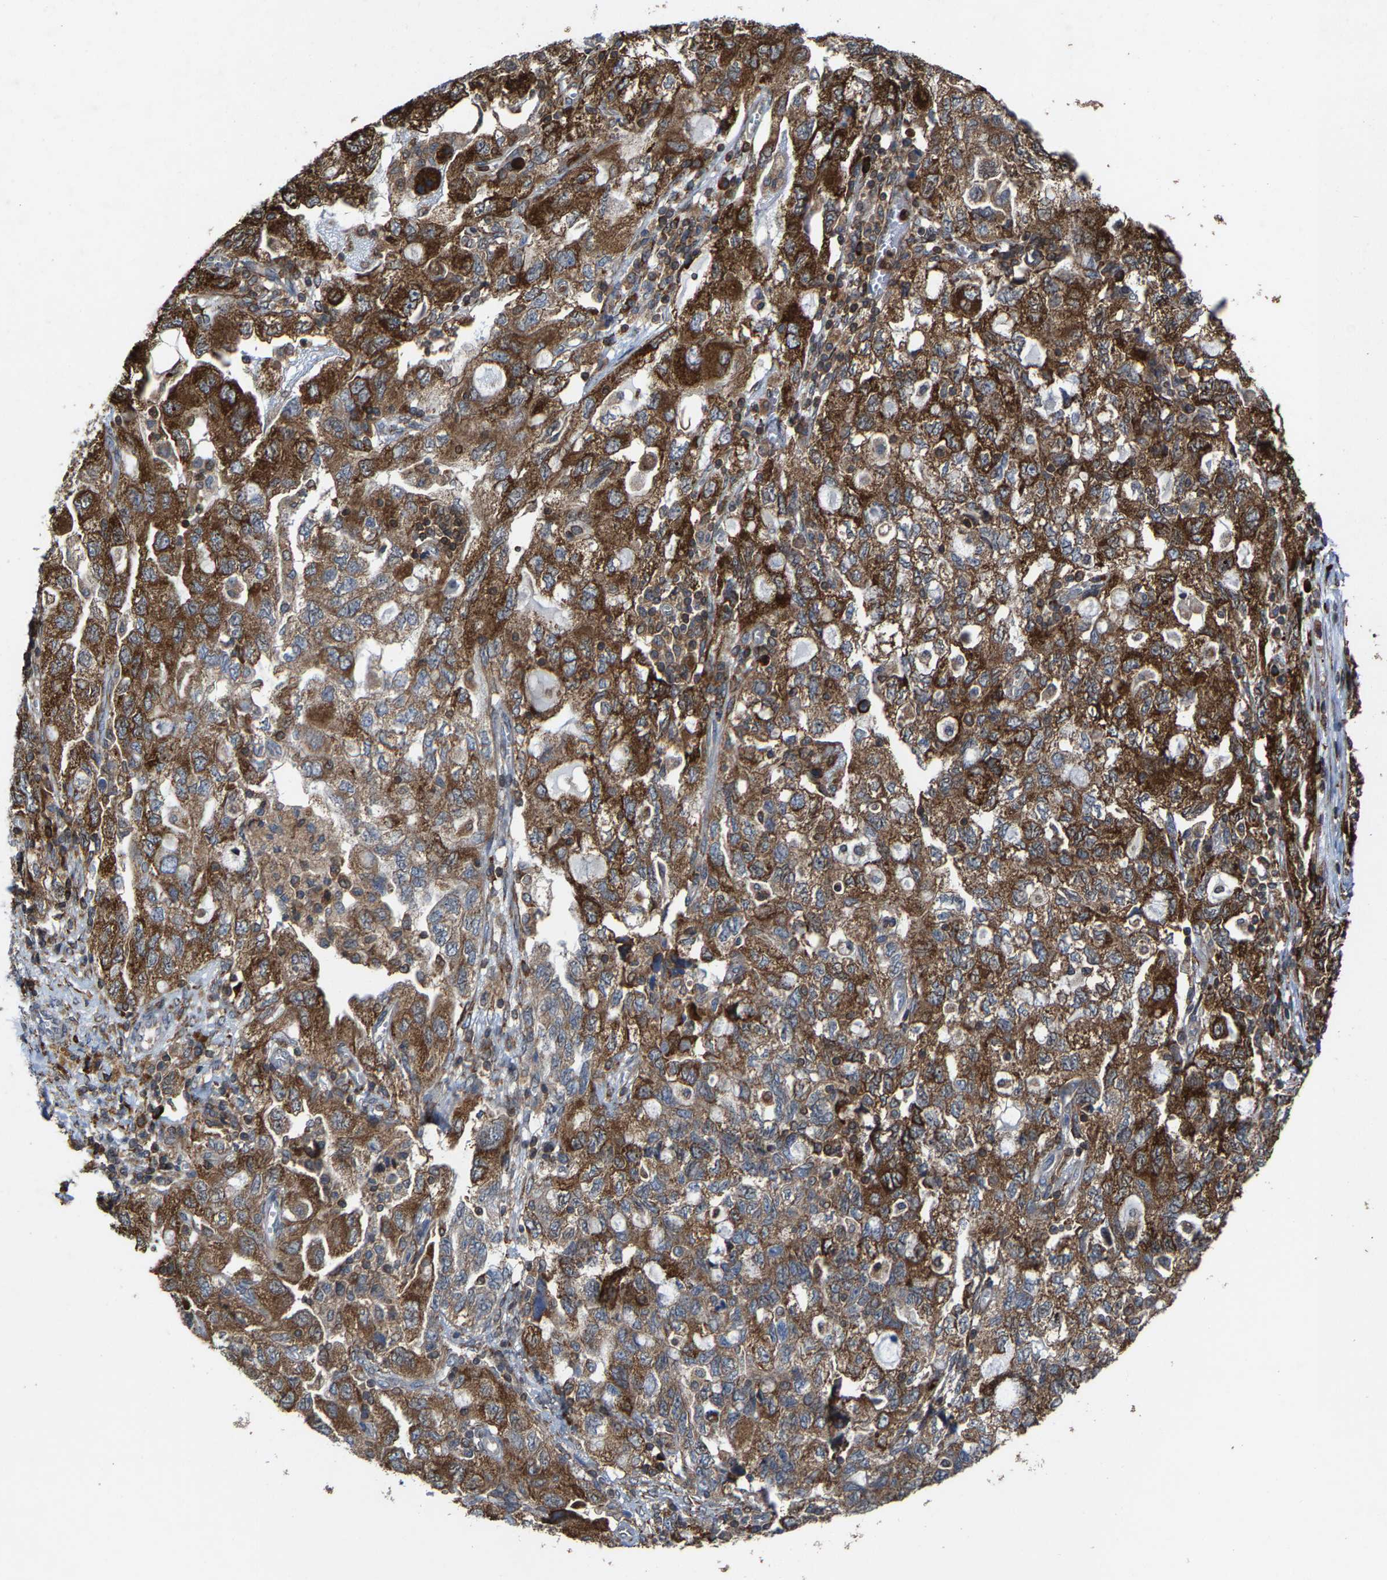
{"staining": {"intensity": "strong", "quantity": ">75%", "location": "cytoplasmic/membranous"}, "tissue": "ovarian cancer", "cell_type": "Tumor cells", "image_type": "cancer", "snomed": [{"axis": "morphology", "description": "Carcinoma, NOS"}, {"axis": "morphology", "description": "Cystadenocarcinoma, serous, NOS"}, {"axis": "topography", "description": "Ovary"}], "caption": "Immunohistochemical staining of human ovarian carcinoma demonstrates high levels of strong cytoplasmic/membranous expression in approximately >75% of tumor cells.", "gene": "FGD3", "patient": {"sex": "female", "age": 69}}